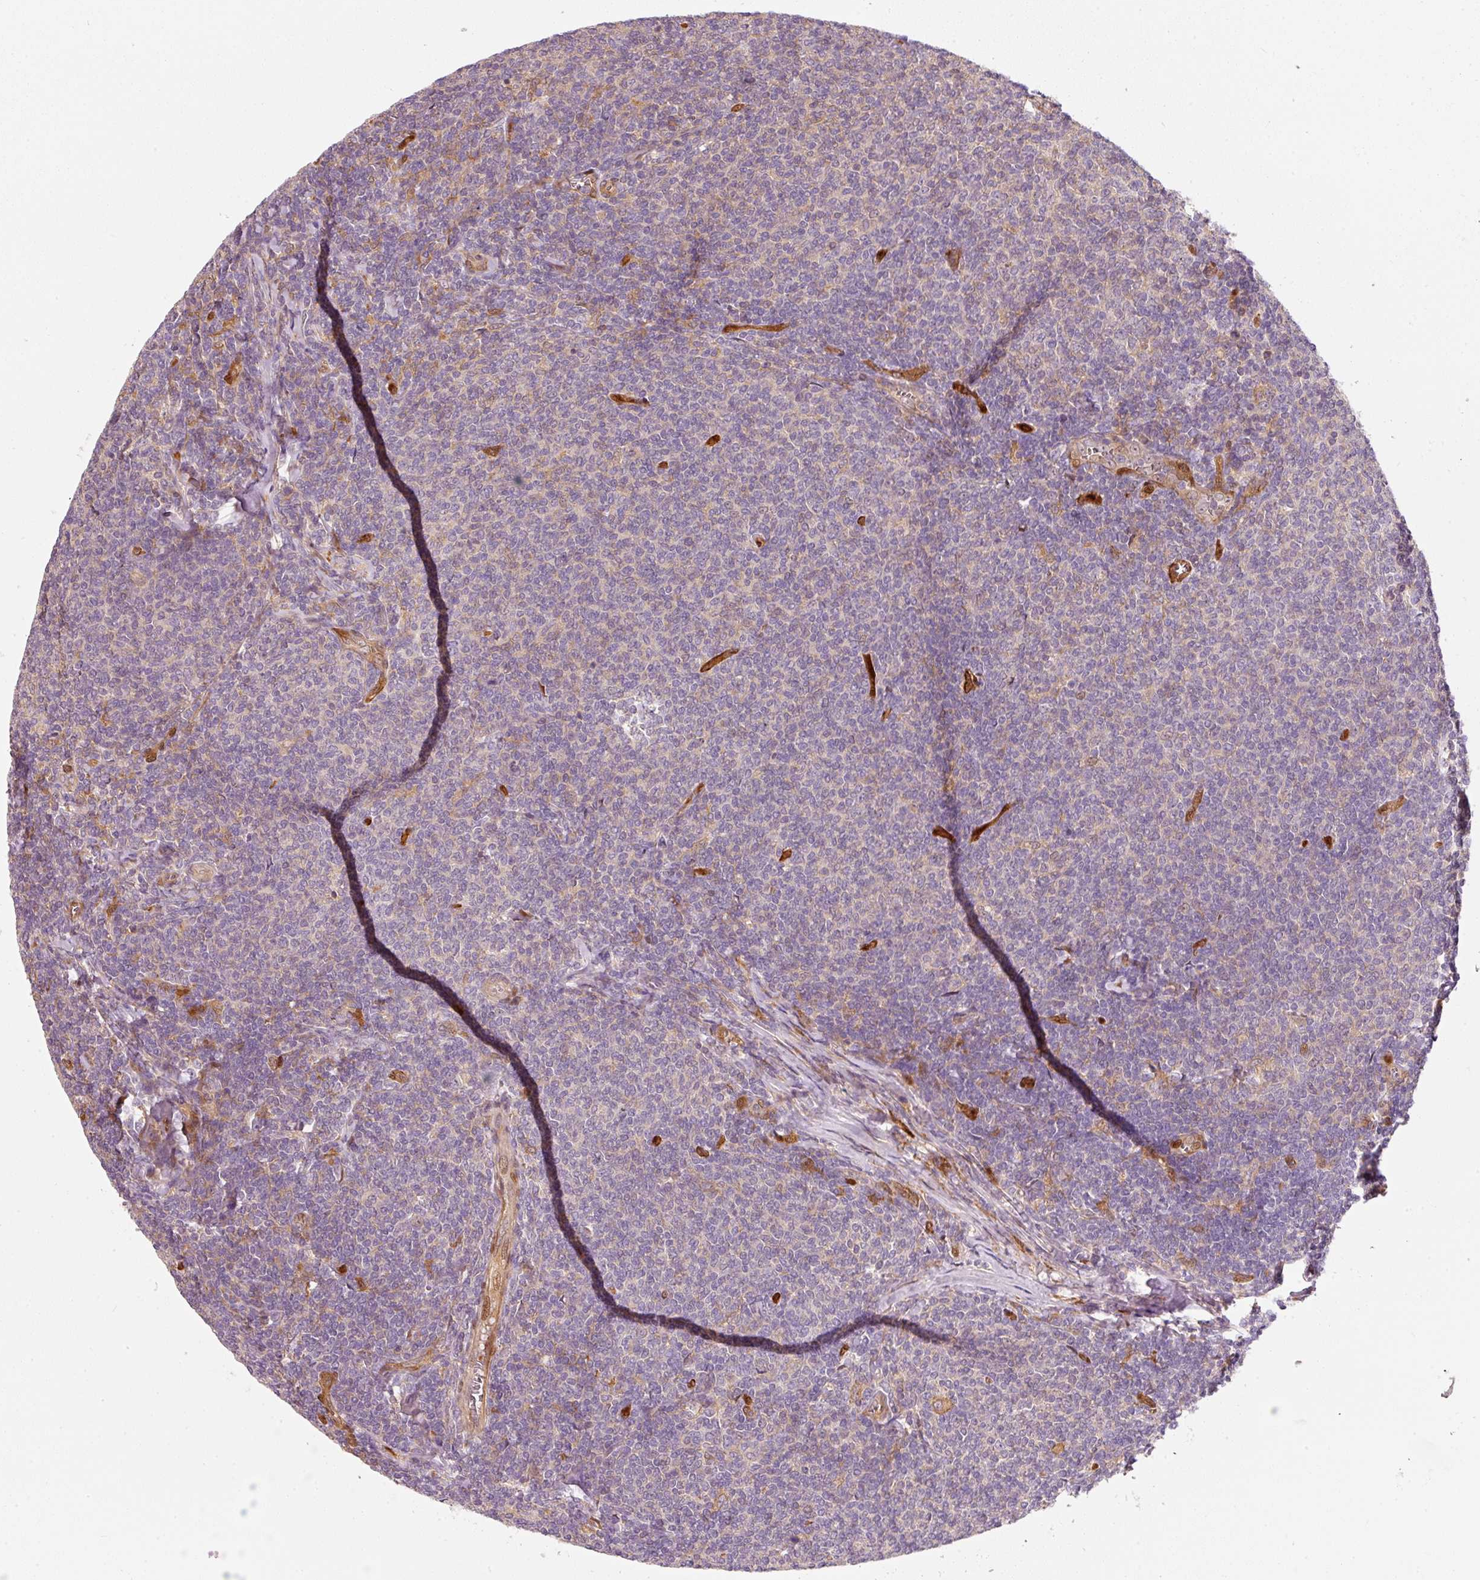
{"staining": {"intensity": "weak", "quantity": "25%-75%", "location": "cytoplasmic/membranous"}, "tissue": "lymphoma", "cell_type": "Tumor cells", "image_type": "cancer", "snomed": [{"axis": "morphology", "description": "Malignant lymphoma, non-Hodgkin's type, Low grade"}, {"axis": "topography", "description": "Lymph node"}], "caption": "Lymphoma stained with IHC reveals weak cytoplasmic/membranous positivity in about 25%-75% of tumor cells.", "gene": "IQGAP2", "patient": {"sex": "male", "age": 52}}